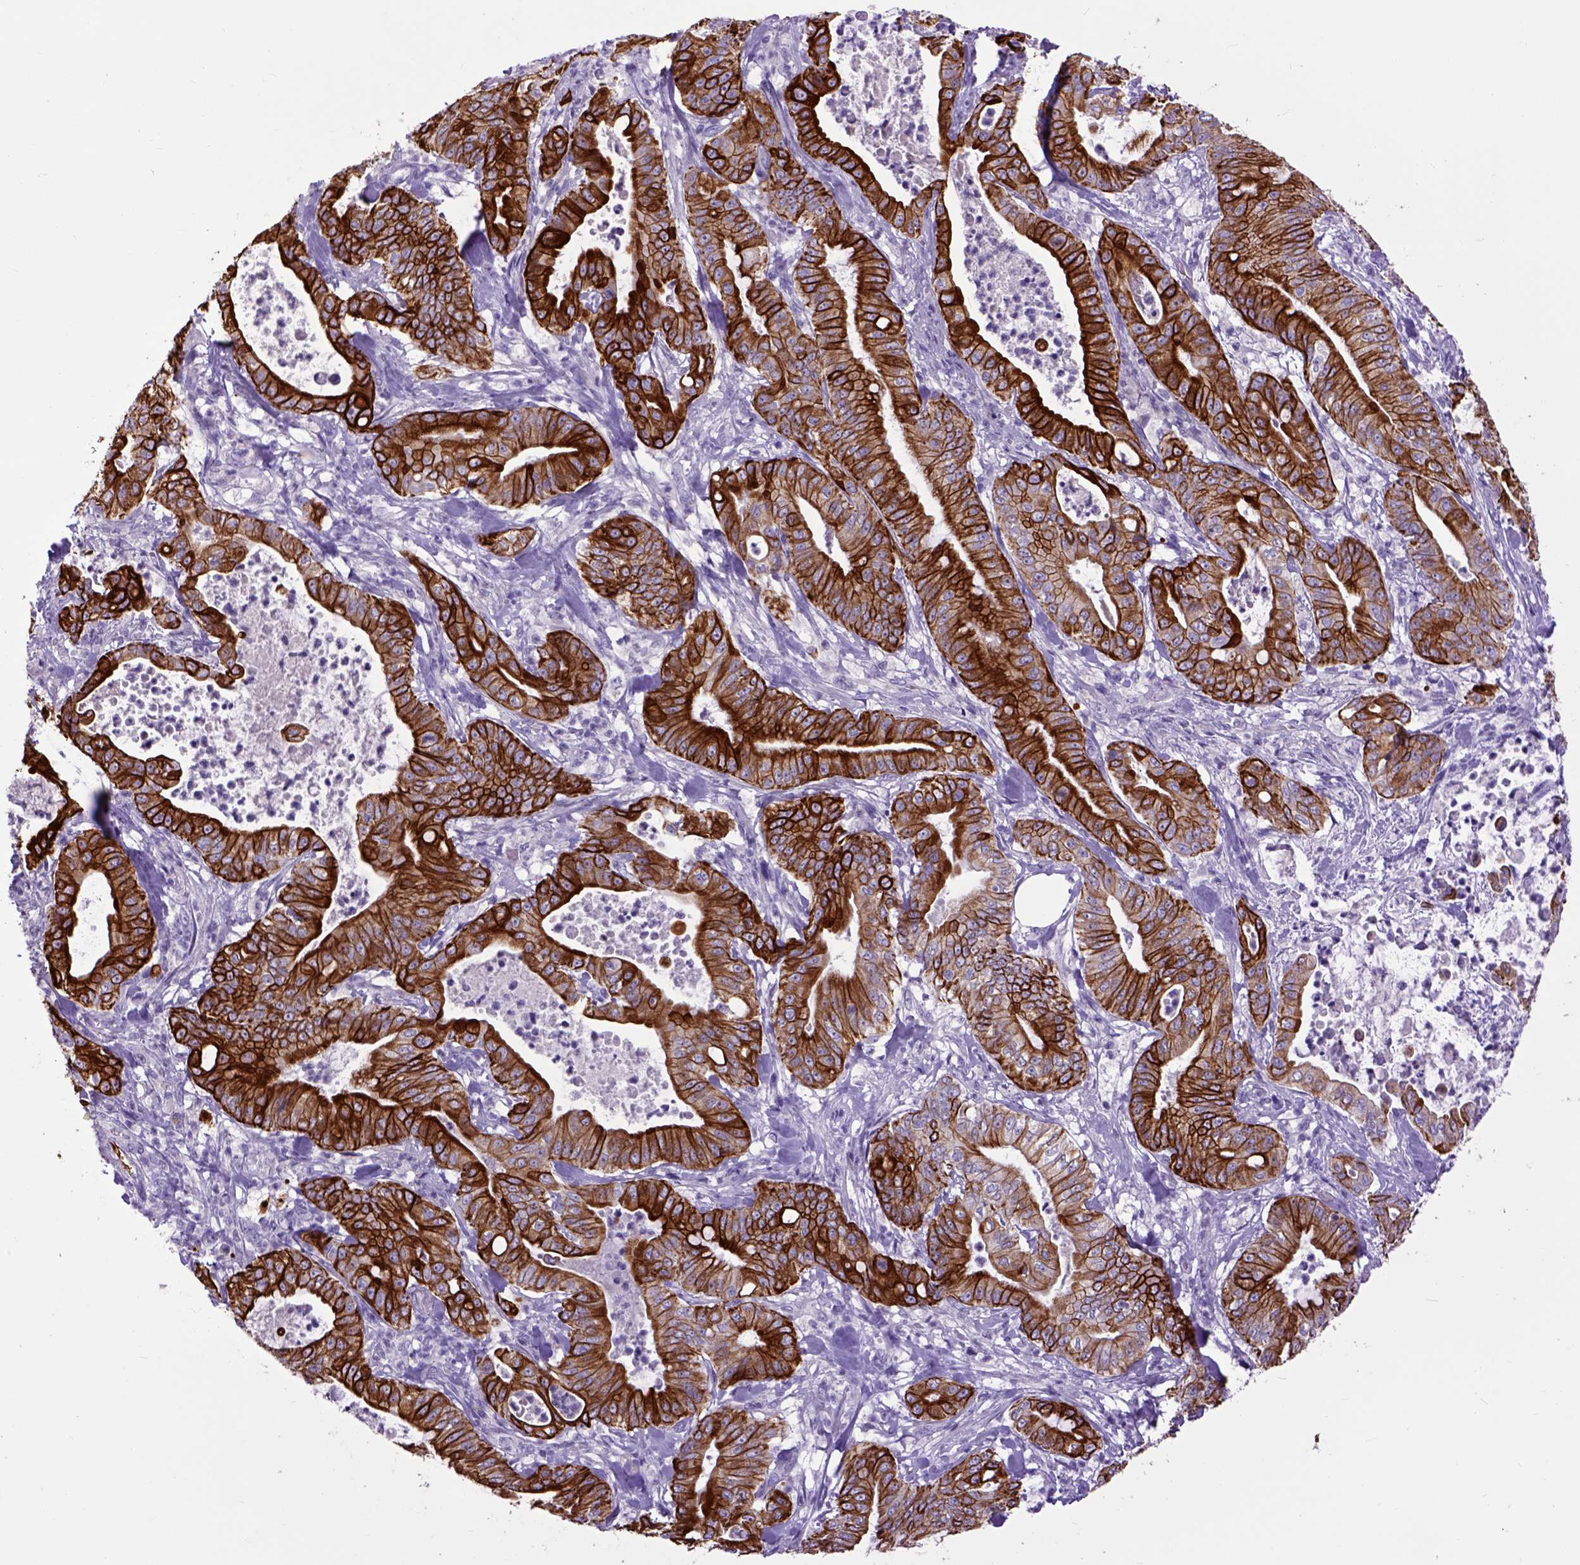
{"staining": {"intensity": "strong", "quantity": ">75%", "location": "cytoplasmic/membranous"}, "tissue": "pancreatic cancer", "cell_type": "Tumor cells", "image_type": "cancer", "snomed": [{"axis": "morphology", "description": "Adenocarcinoma, NOS"}, {"axis": "topography", "description": "Pancreas"}], "caption": "An IHC micrograph of tumor tissue is shown. Protein staining in brown shows strong cytoplasmic/membranous positivity in adenocarcinoma (pancreatic) within tumor cells.", "gene": "RAB25", "patient": {"sex": "male", "age": 71}}